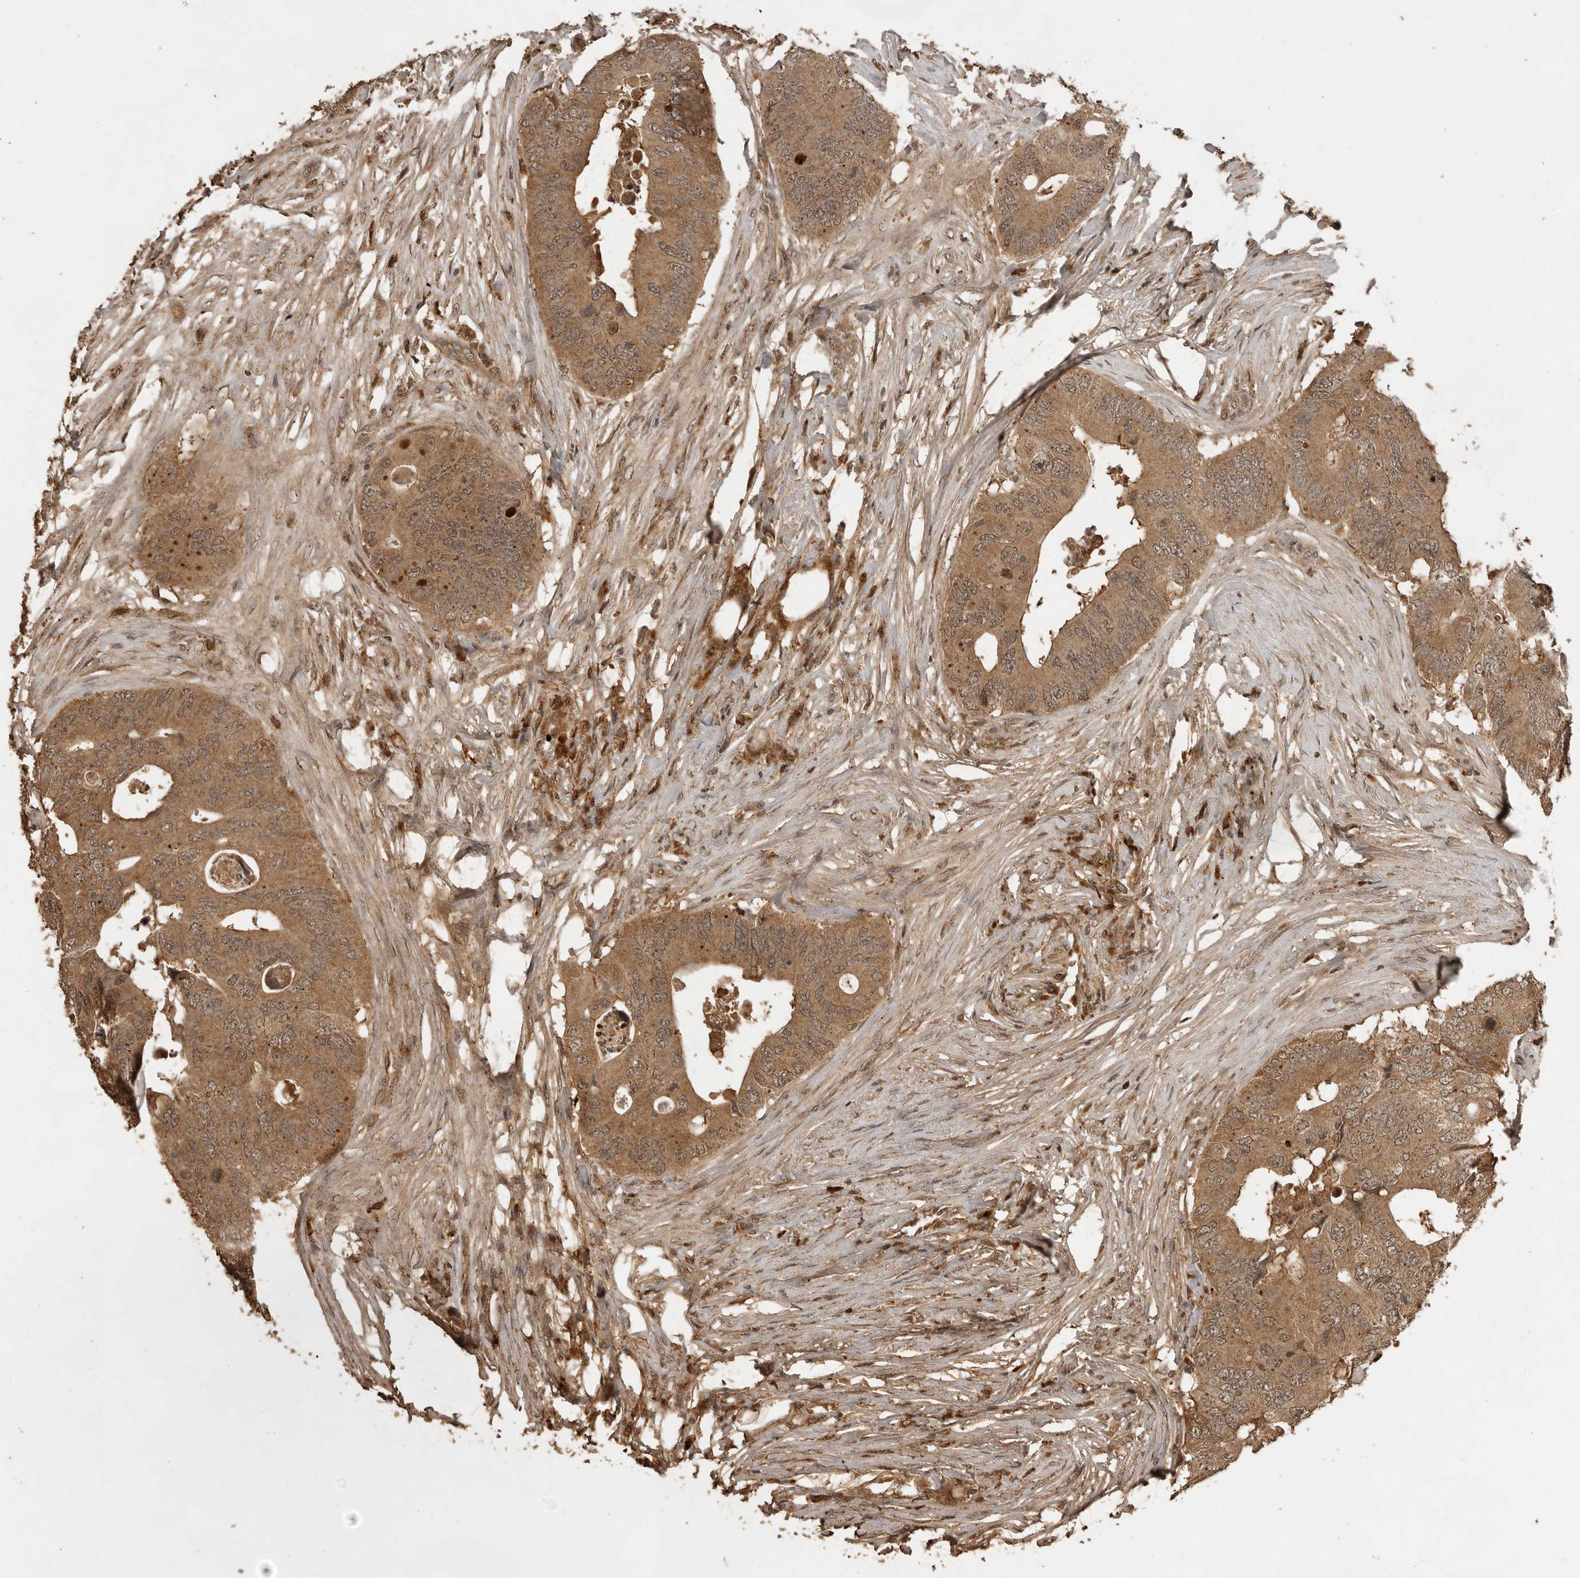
{"staining": {"intensity": "moderate", "quantity": ">75%", "location": "cytoplasmic/membranous"}, "tissue": "colorectal cancer", "cell_type": "Tumor cells", "image_type": "cancer", "snomed": [{"axis": "morphology", "description": "Adenocarcinoma, NOS"}, {"axis": "topography", "description": "Colon"}], "caption": "Immunohistochemistry (IHC) (DAB (3,3'-diaminobenzidine)) staining of human adenocarcinoma (colorectal) exhibits moderate cytoplasmic/membranous protein staining in about >75% of tumor cells.", "gene": "CTF1", "patient": {"sex": "male", "age": 71}}